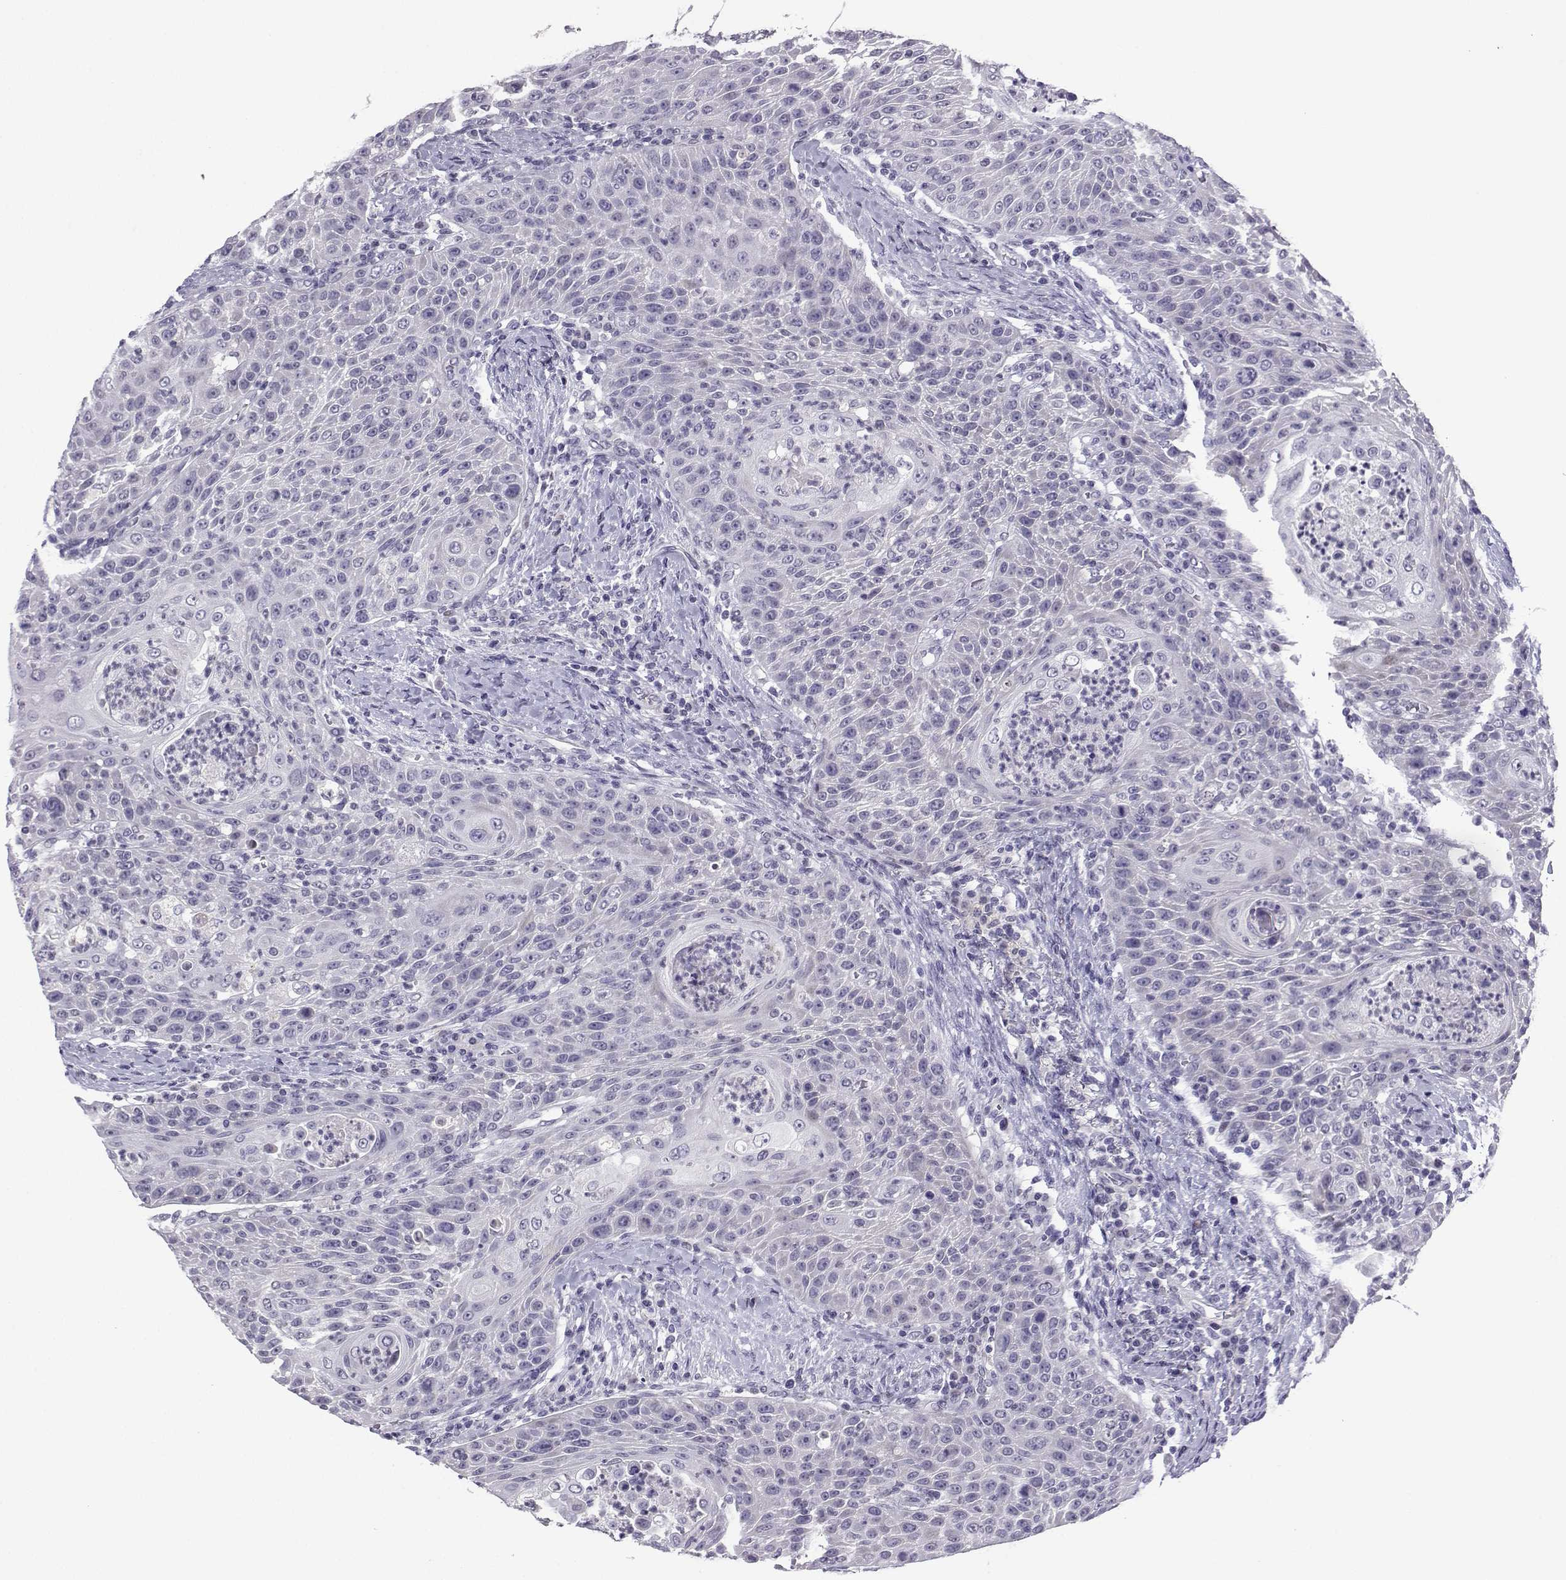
{"staining": {"intensity": "negative", "quantity": "none", "location": "none"}, "tissue": "head and neck cancer", "cell_type": "Tumor cells", "image_type": "cancer", "snomed": [{"axis": "morphology", "description": "Squamous cell carcinoma, NOS"}, {"axis": "topography", "description": "Head-Neck"}], "caption": "This photomicrograph is of head and neck cancer (squamous cell carcinoma) stained with immunohistochemistry (IHC) to label a protein in brown with the nuclei are counter-stained blue. There is no expression in tumor cells.", "gene": "CFAP70", "patient": {"sex": "male", "age": 69}}